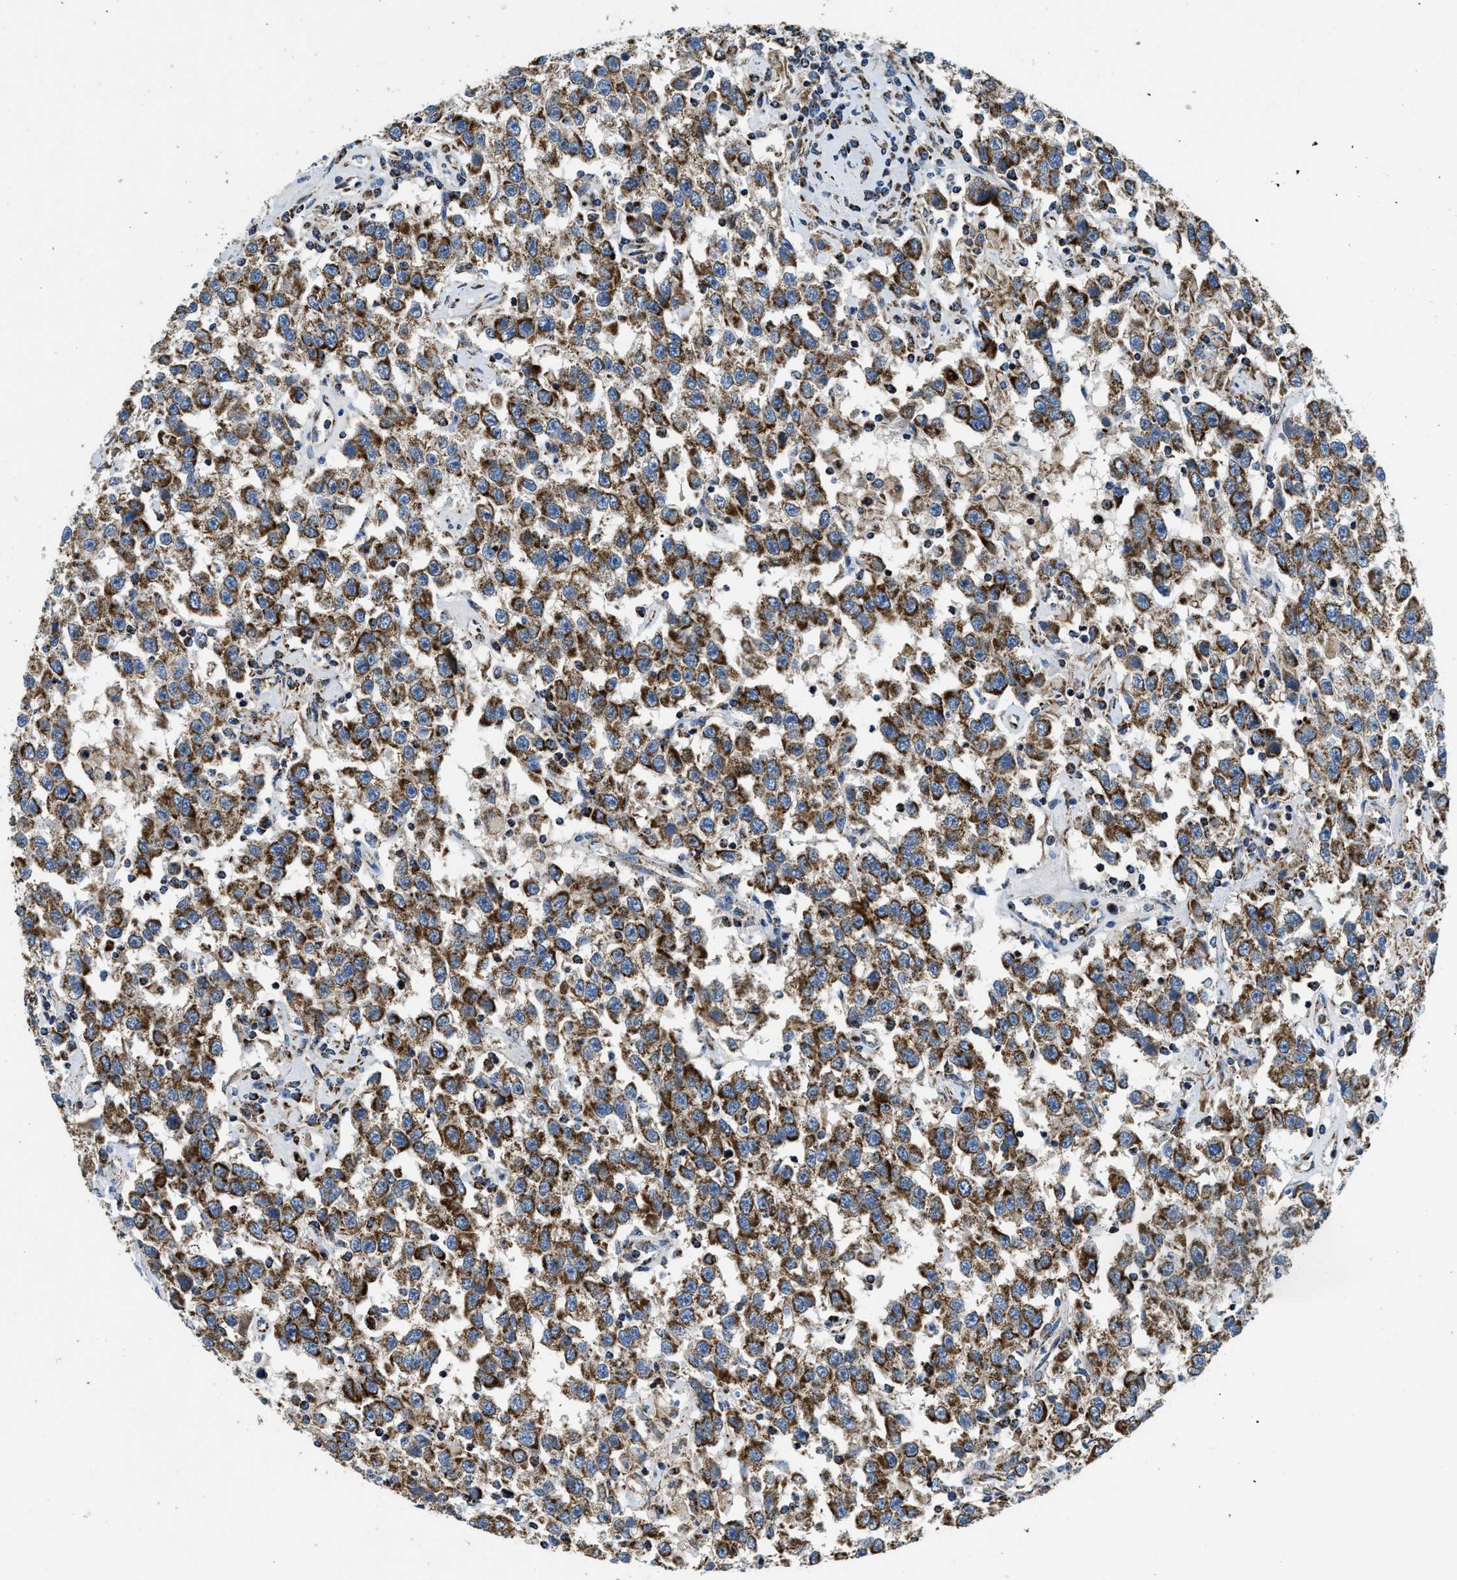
{"staining": {"intensity": "strong", "quantity": "25%-75%", "location": "cytoplasmic/membranous"}, "tissue": "testis cancer", "cell_type": "Tumor cells", "image_type": "cancer", "snomed": [{"axis": "morphology", "description": "Seminoma, NOS"}, {"axis": "topography", "description": "Testis"}], "caption": "Testis cancer (seminoma) stained for a protein reveals strong cytoplasmic/membranous positivity in tumor cells.", "gene": "STK33", "patient": {"sex": "male", "age": 41}}